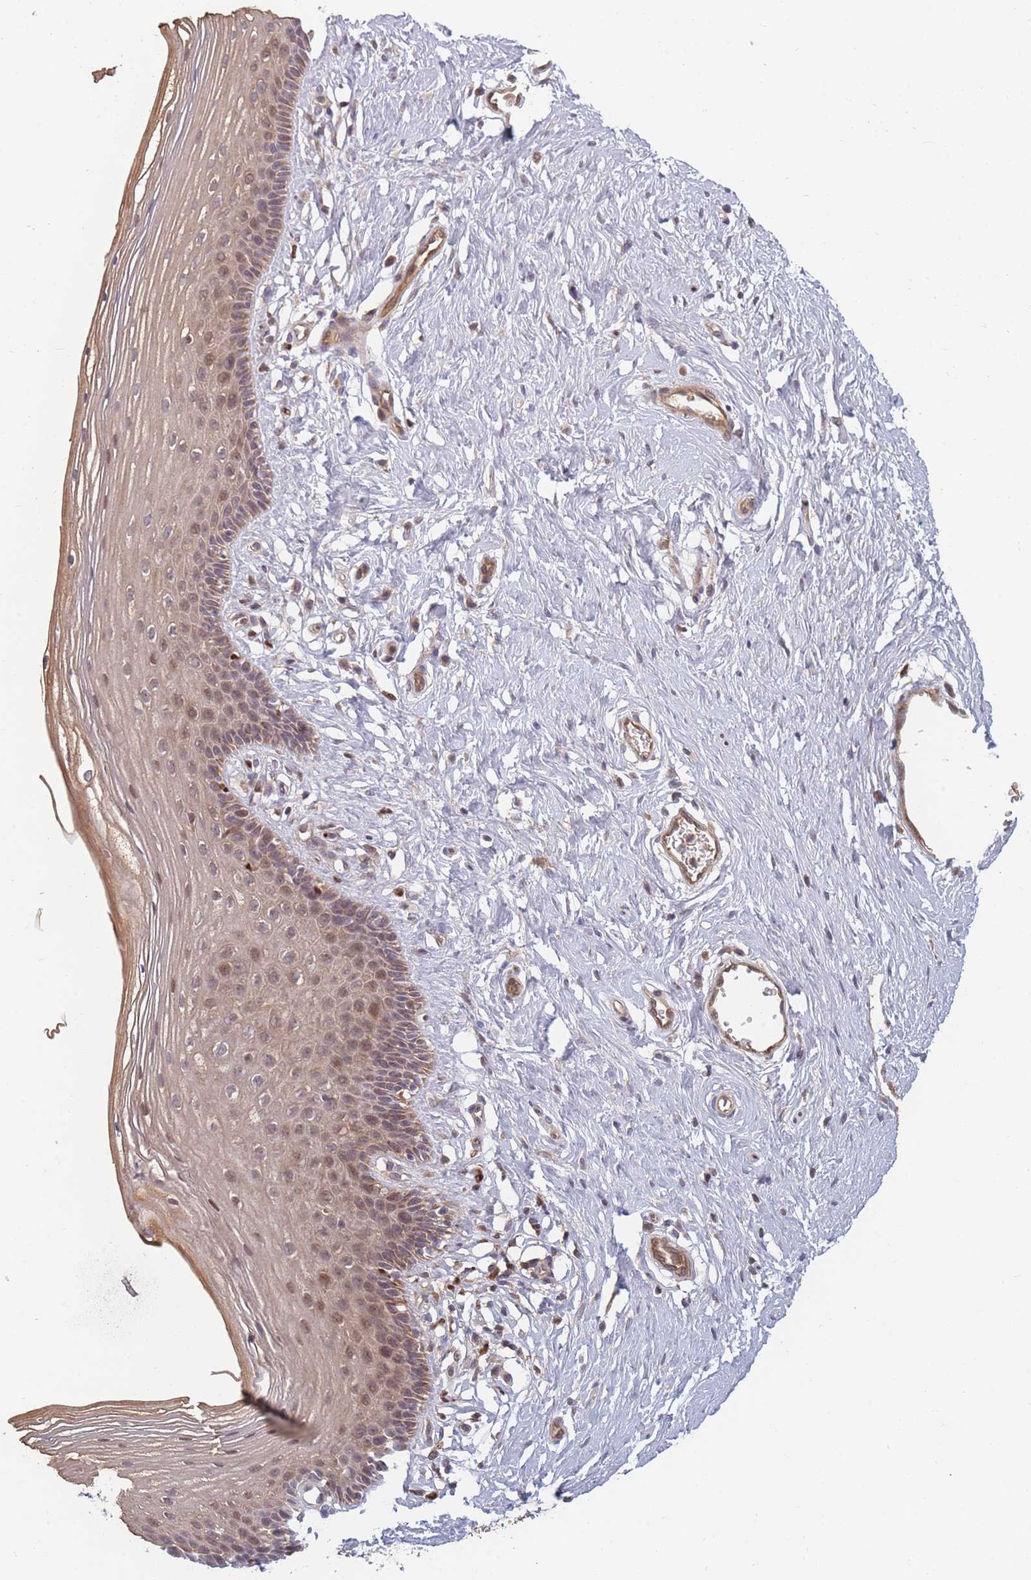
{"staining": {"intensity": "moderate", "quantity": "25%-75%", "location": "cytoplasmic/membranous,nuclear"}, "tissue": "vagina", "cell_type": "Squamous epithelial cells", "image_type": "normal", "snomed": [{"axis": "morphology", "description": "Normal tissue, NOS"}, {"axis": "topography", "description": "Vagina"}], "caption": "Squamous epithelial cells show moderate cytoplasmic/membranous,nuclear staining in approximately 25%-75% of cells in benign vagina.", "gene": "FAM153A", "patient": {"sex": "female", "age": 46}}